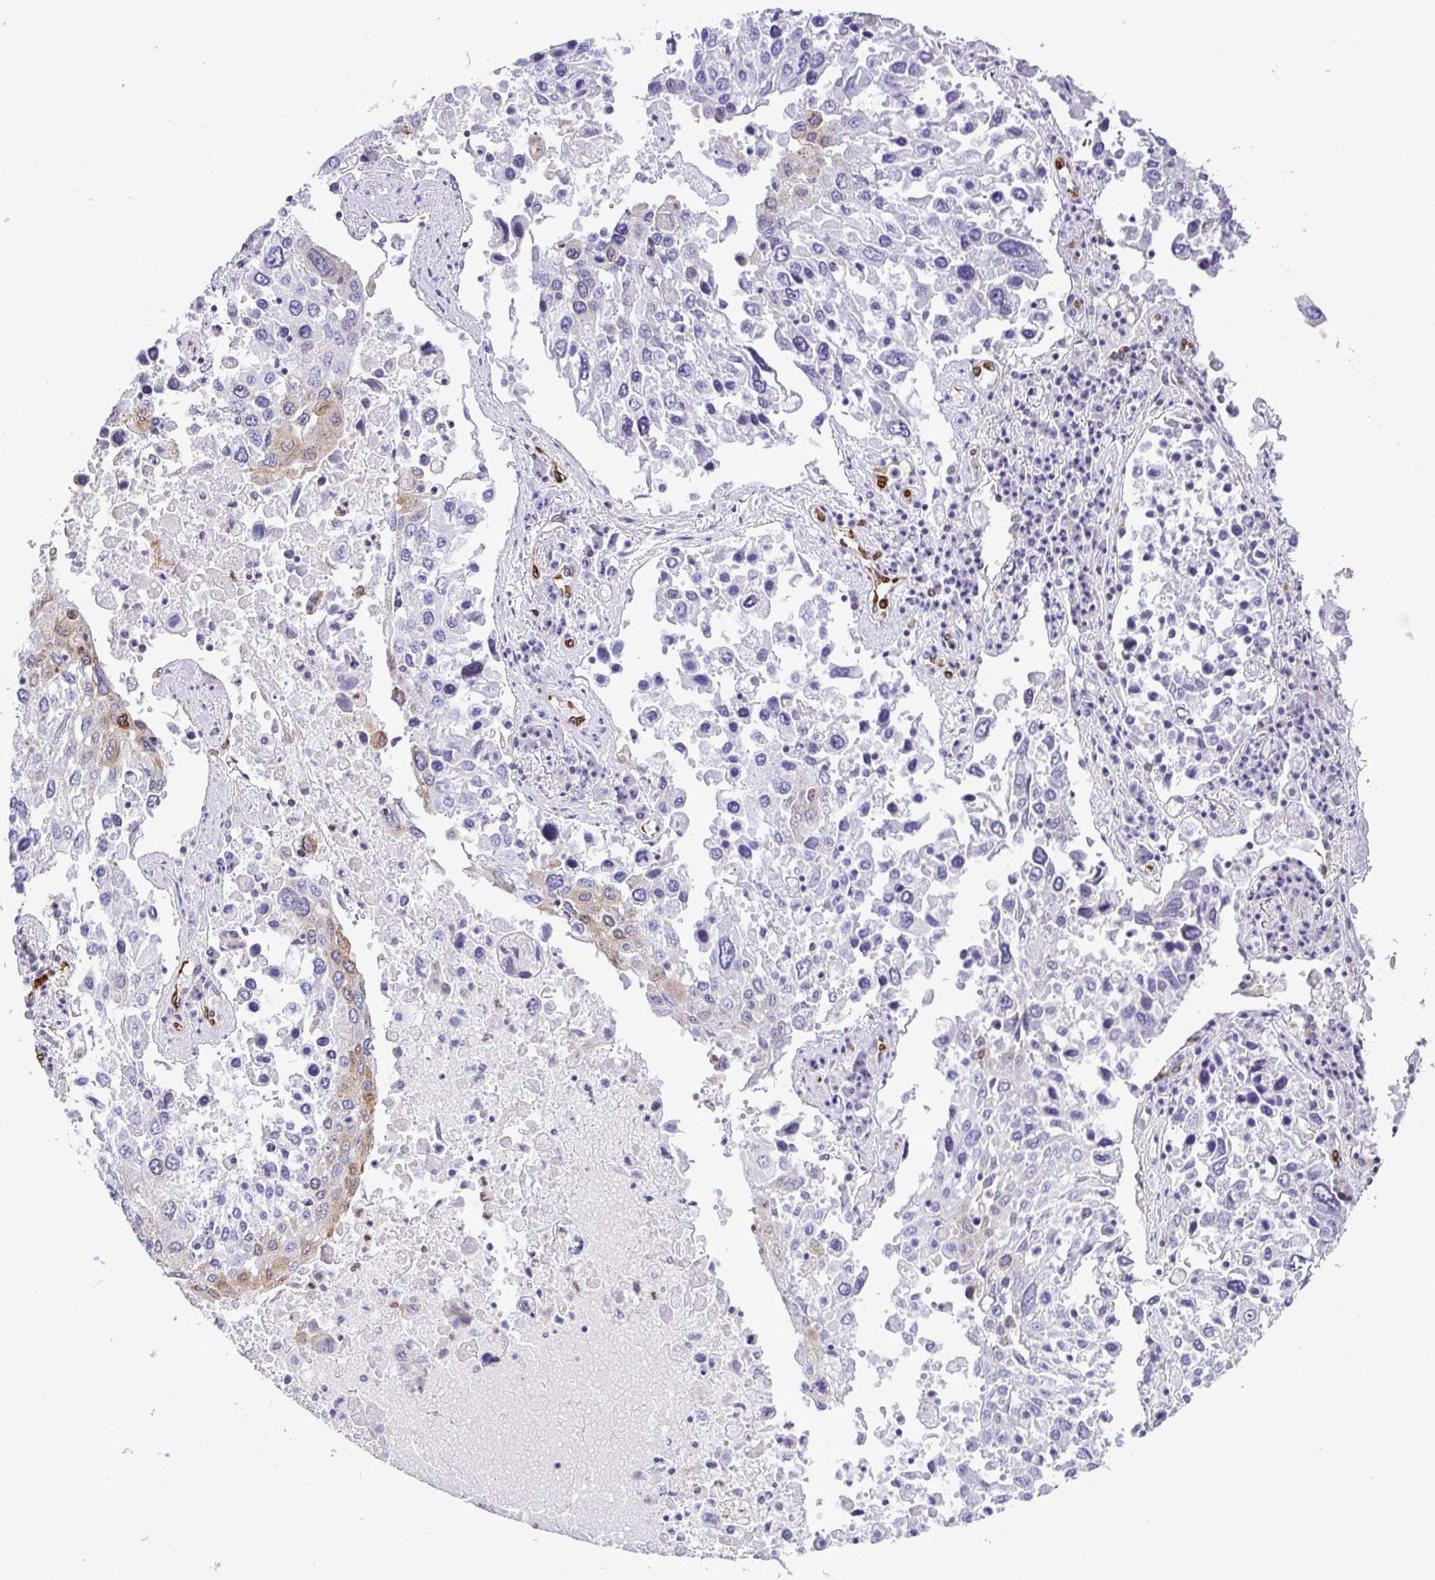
{"staining": {"intensity": "moderate", "quantity": "<25%", "location": "cytoplasmic/membranous"}, "tissue": "lung cancer", "cell_type": "Tumor cells", "image_type": "cancer", "snomed": [{"axis": "morphology", "description": "Squamous cell carcinoma, NOS"}, {"axis": "topography", "description": "Lung"}], "caption": "Immunohistochemical staining of human lung cancer (squamous cell carcinoma) reveals moderate cytoplasmic/membranous protein positivity in approximately <25% of tumor cells. (DAB (3,3'-diaminobenzidine) IHC, brown staining for protein, blue staining for nuclei).", "gene": "TP53I11", "patient": {"sex": "male", "age": 65}}